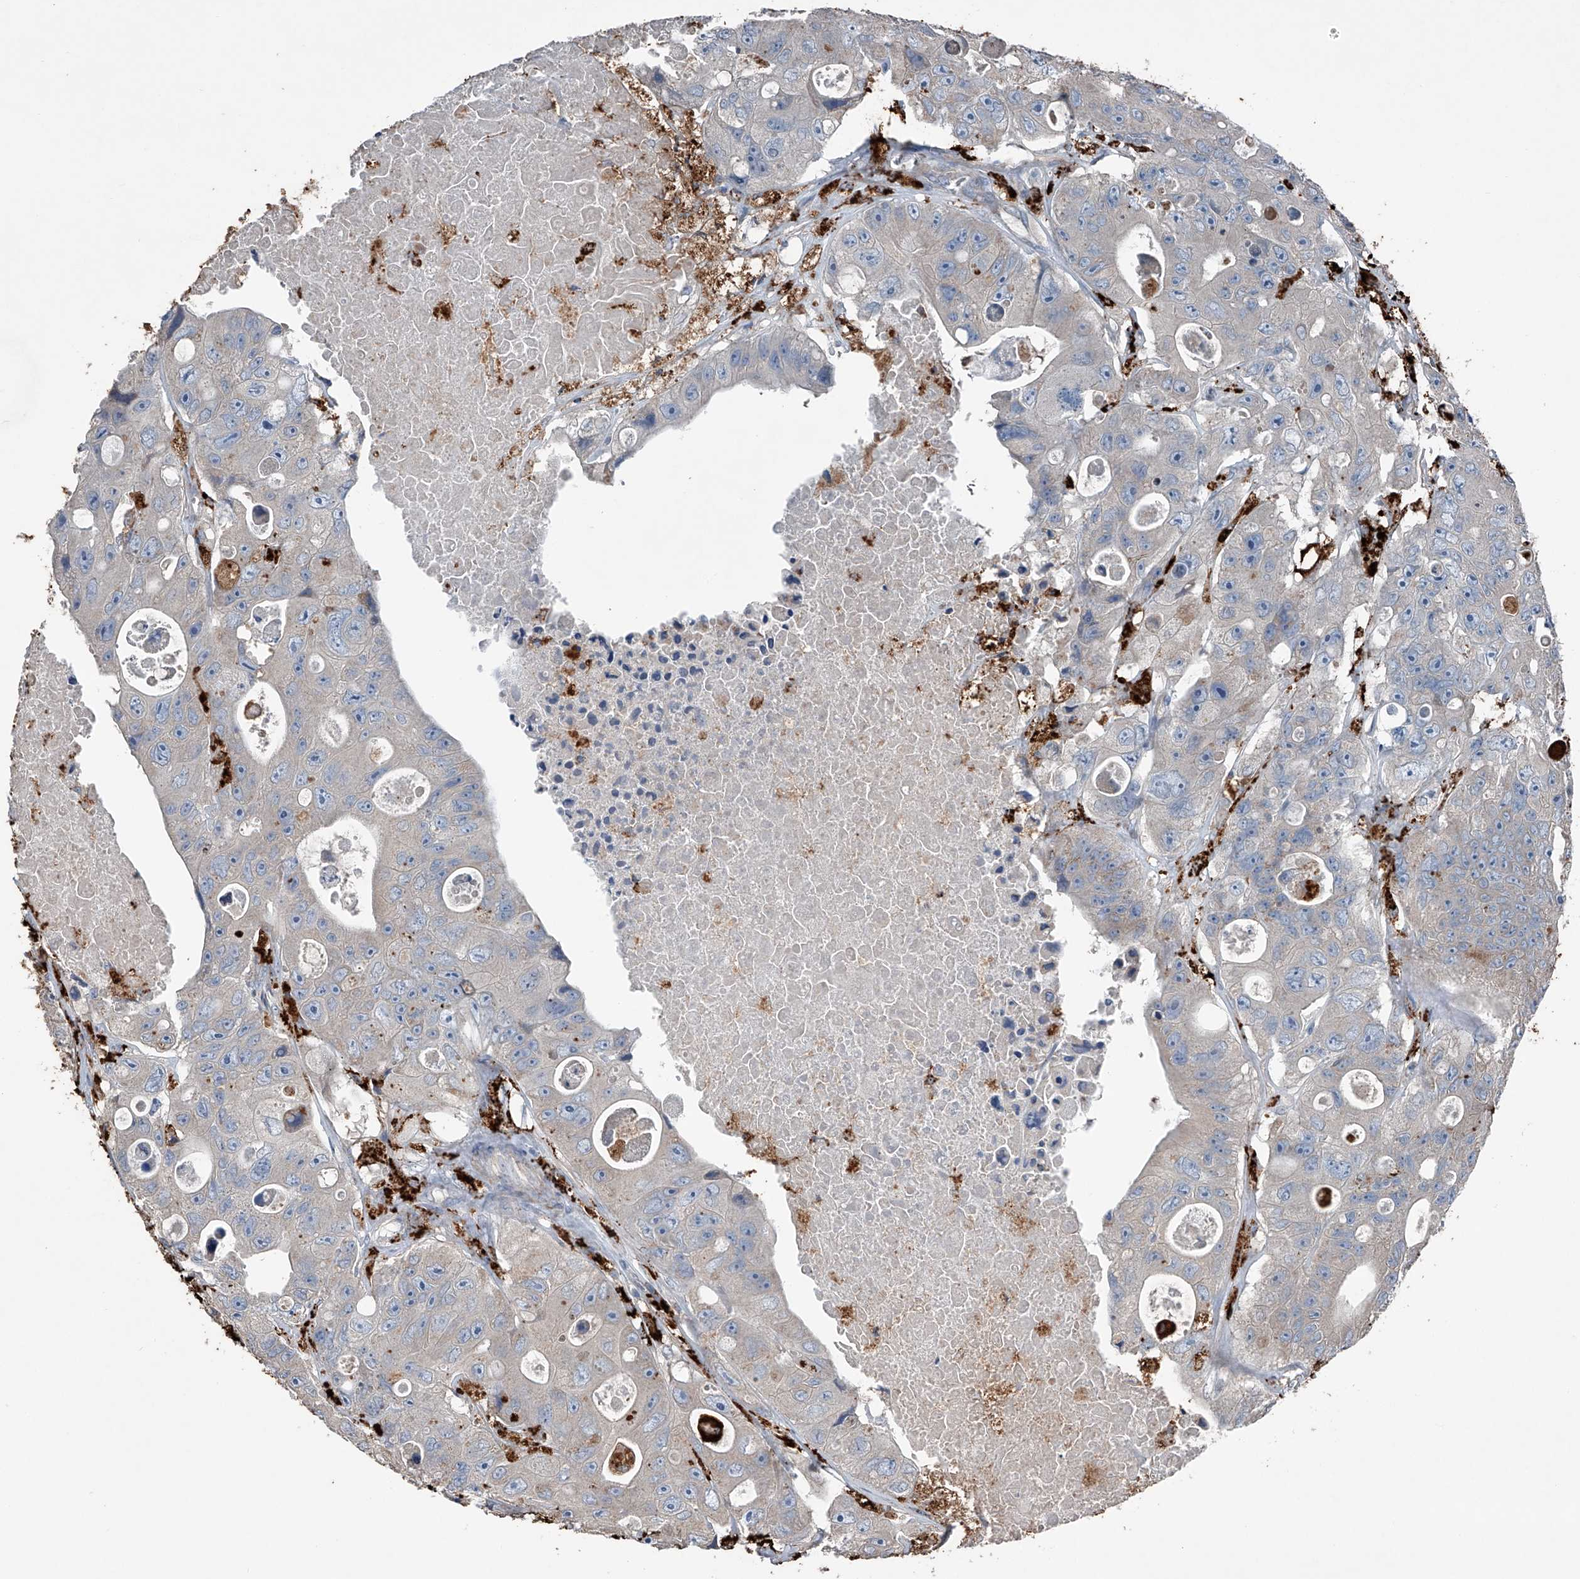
{"staining": {"intensity": "negative", "quantity": "none", "location": "none"}, "tissue": "colorectal cancer", "cell_type": "Tumor cells", "image_type": "cancer", "snomed": [{"axis": "morphology", "description": "Adenocarcinoma, NOS"}, {"axis": "topography", "description": "Colon"}], "caption": "There is no significant staining in tumor cells of adenocarcinoma (colorectal). The staining is performed using DAB brown chromogen with nuclei counter-stained in using hematoxylin.", "gene": "ZNF772", "patient": {"sex": "female", "age": 46}}